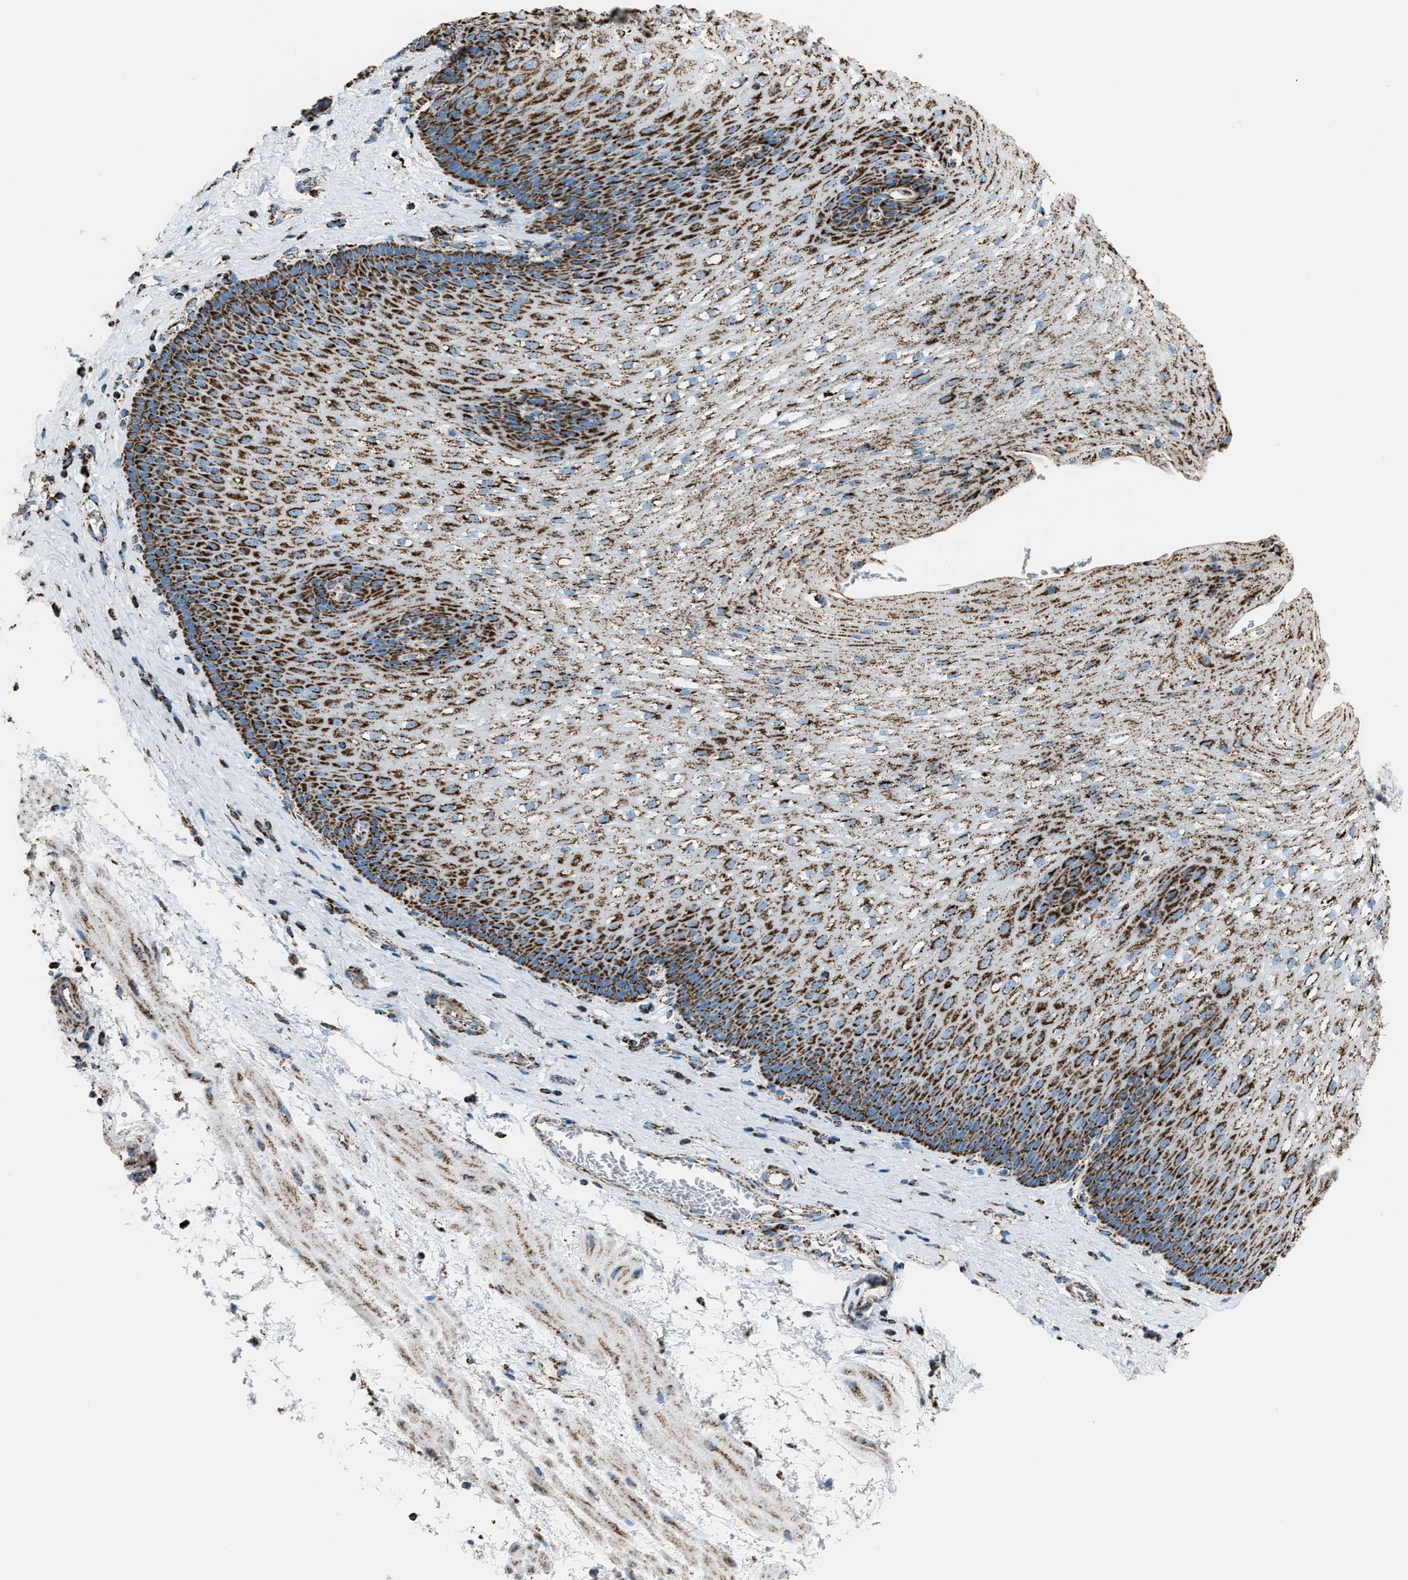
{"staining": {"intensity": "strong", "quantity": ">75%", "location": "cytoplasmic/membranous"}, "tissue": "esophagus", "cell_type": "Squamous epithelial cells", "image_type": "normal", "snomed": [{"axis": "morphology", "description": "Normal tissue, NOS"}, {"axis": "topography", "description": "Esophagus"}], "caption": "This micrograph shows immunohistochemistry (IHC) staining of normal human esophagus, with high strong cytoplasmic/membranous positivity in approximately >75% of squamous epithelial cells.", "gene": "MDH2", "patient": {"sex": "male", "age": 48}}